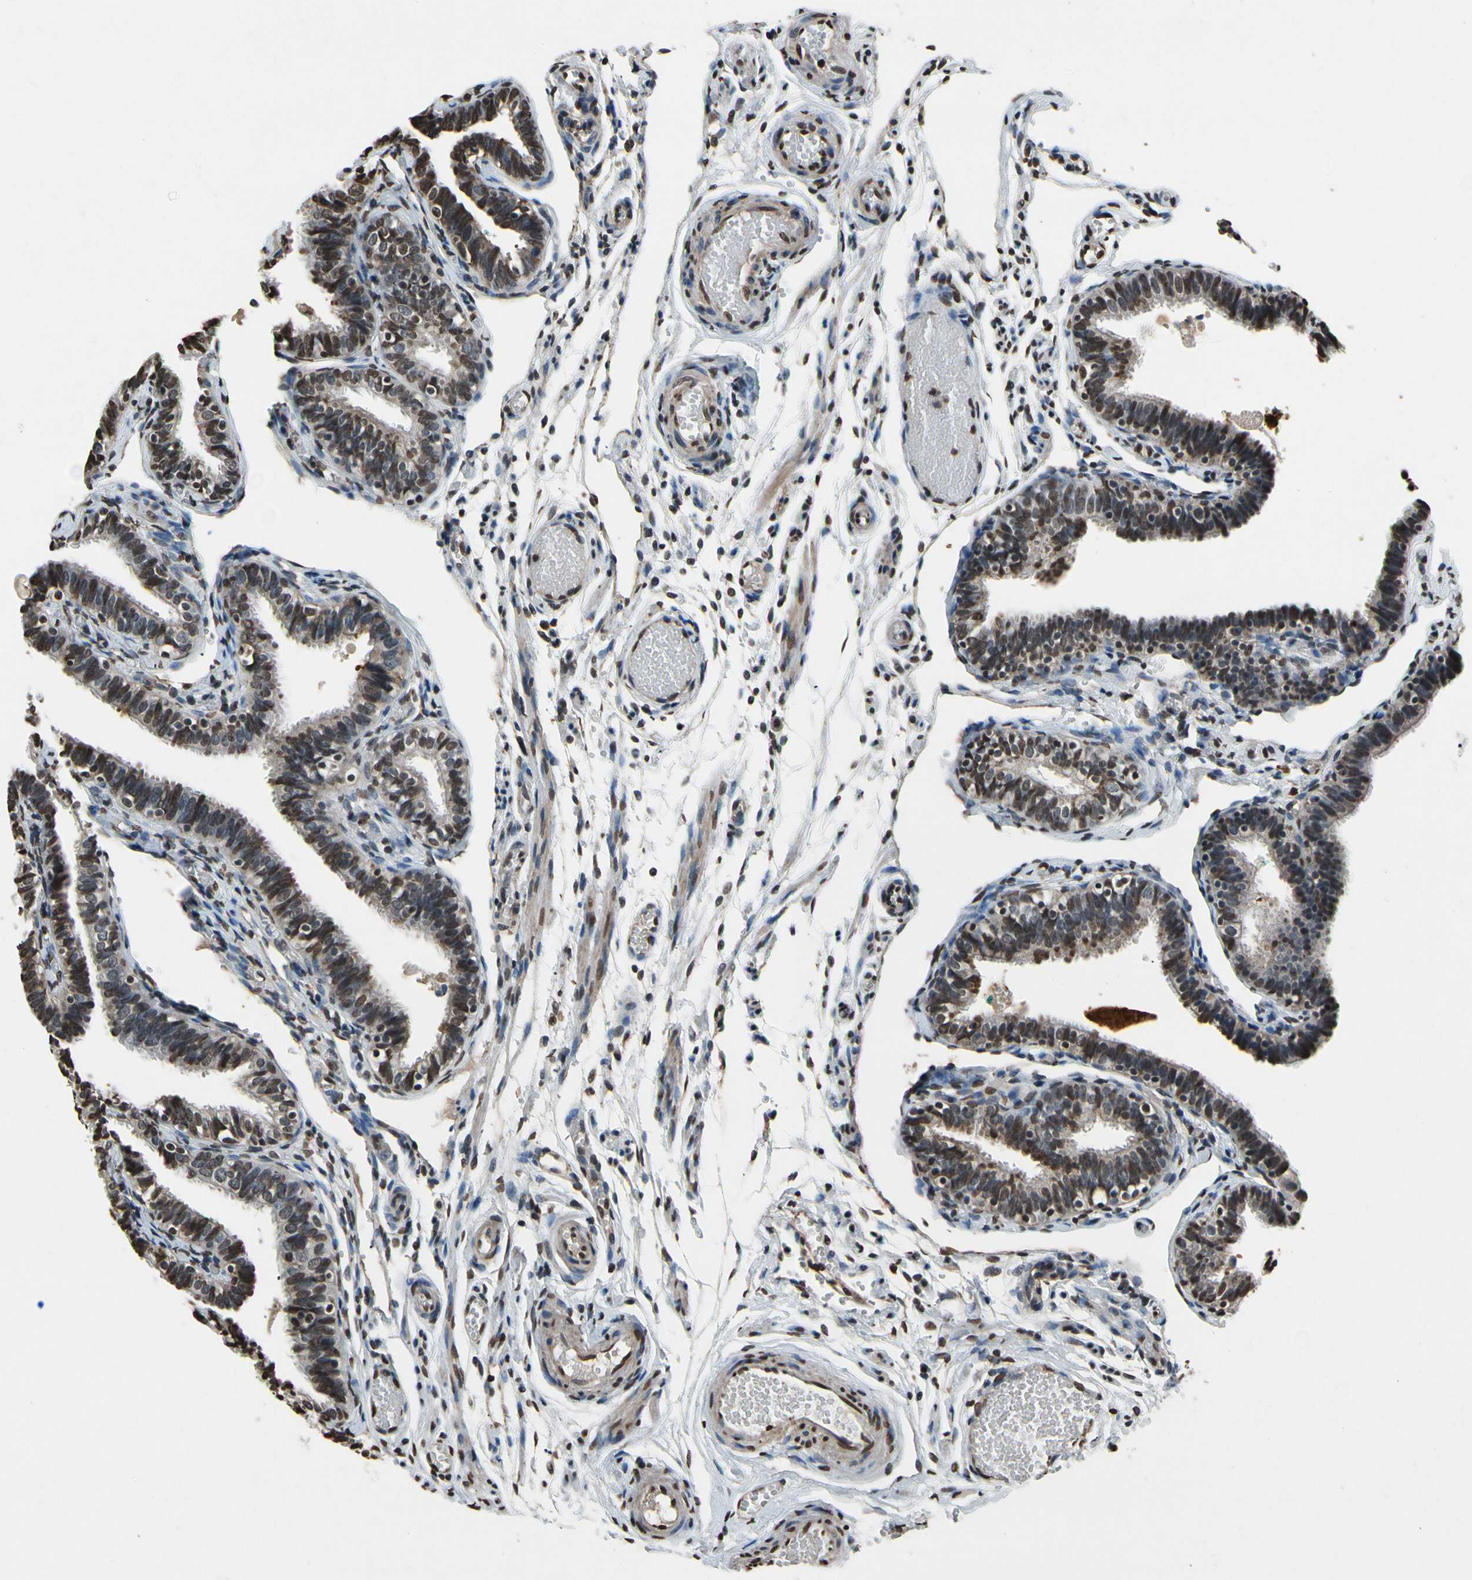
{"staining": {"intensity": "strong", "quantity": ">75%", "location": "nuclear"}, "tissue": "fallopian tube", "cell_type": "Glandular cells", "image_type": "normal", "snomed": [{"axis": "morphology", "description": "Normal tissue, NOS"}, {"axis": "topography", "description": "Fallopian tube"}], "caption": "Fallopian tube stained for a protein shows strong nuclear positivity in glandular cells. The staining was performed using DAB (3,3'-diaminobenzidine) to visualize the protein expression in brown, while the nuclei were stained in blue with hematoxylin (Magnification: 20x).", "gene": "HIPK2", "patient": {"sex": "female", "age": 46}}